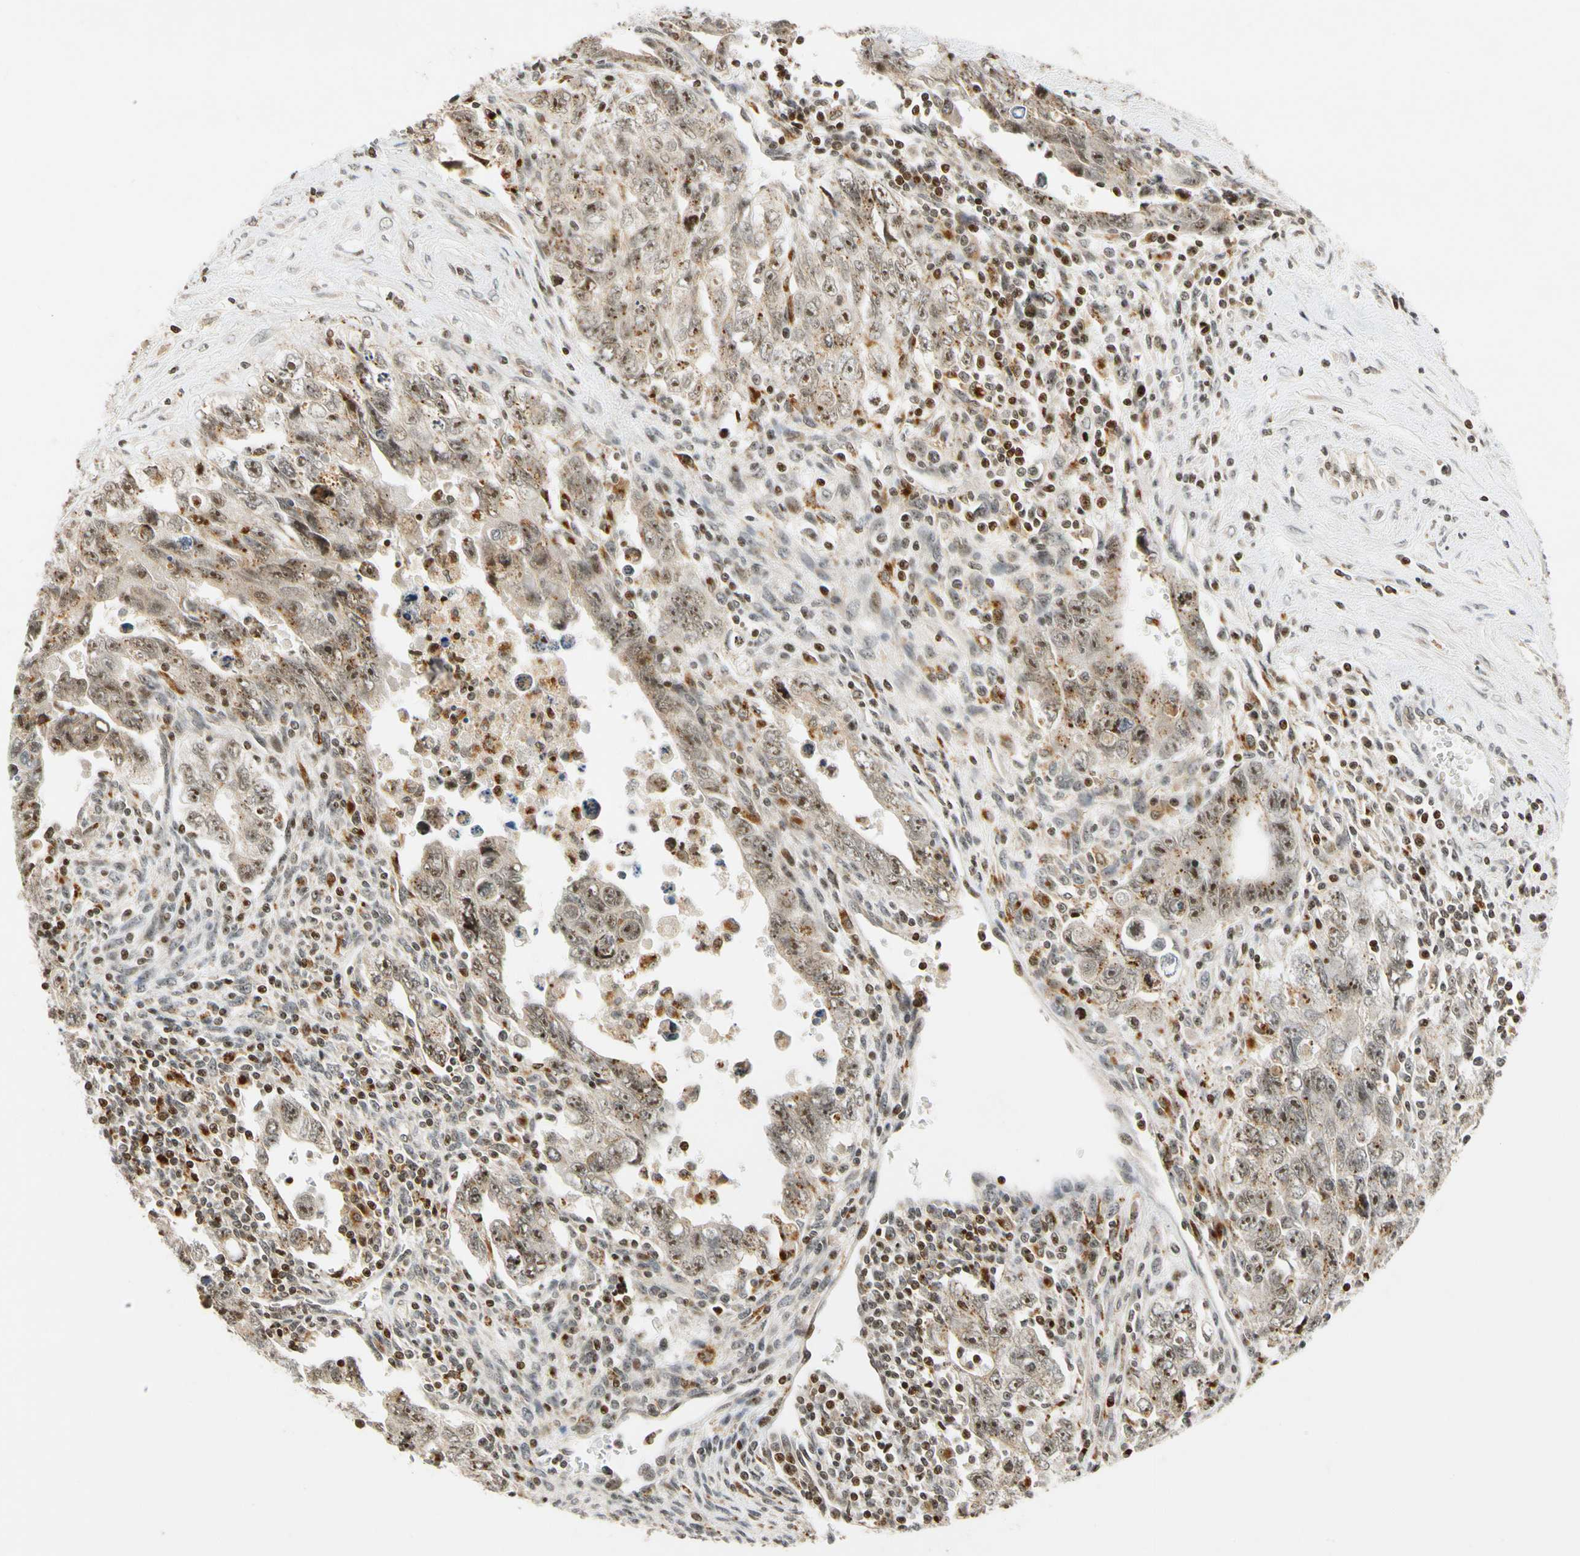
{"staining": {"intensity": "weak", "quantity": ">75%", "location": "cytoplasmic/membranous,nuclear"}, "tissue": "testis cancer", "cell_type": "Tumor cells", "image_type": "cancer", "snomed": [{"axis": "morphology", "description": "Carcinoma, Embryonal, NOS"}, {"axis": "topography", "description": "Testis"}], "caption": "Tumor cells reveal low levels of weak cytoplasmic/membranous and nuclear positivity in about >75% of cells in embryonal carcinoma (testis). The staining was performed using DAB (3,3'-diaminobenzidine), with brown indicating positive protein expression. Nuclei are stained blue with hematoxylin.", "gene": "CDK7", "patient": {"sex": "male", "age": 28}}